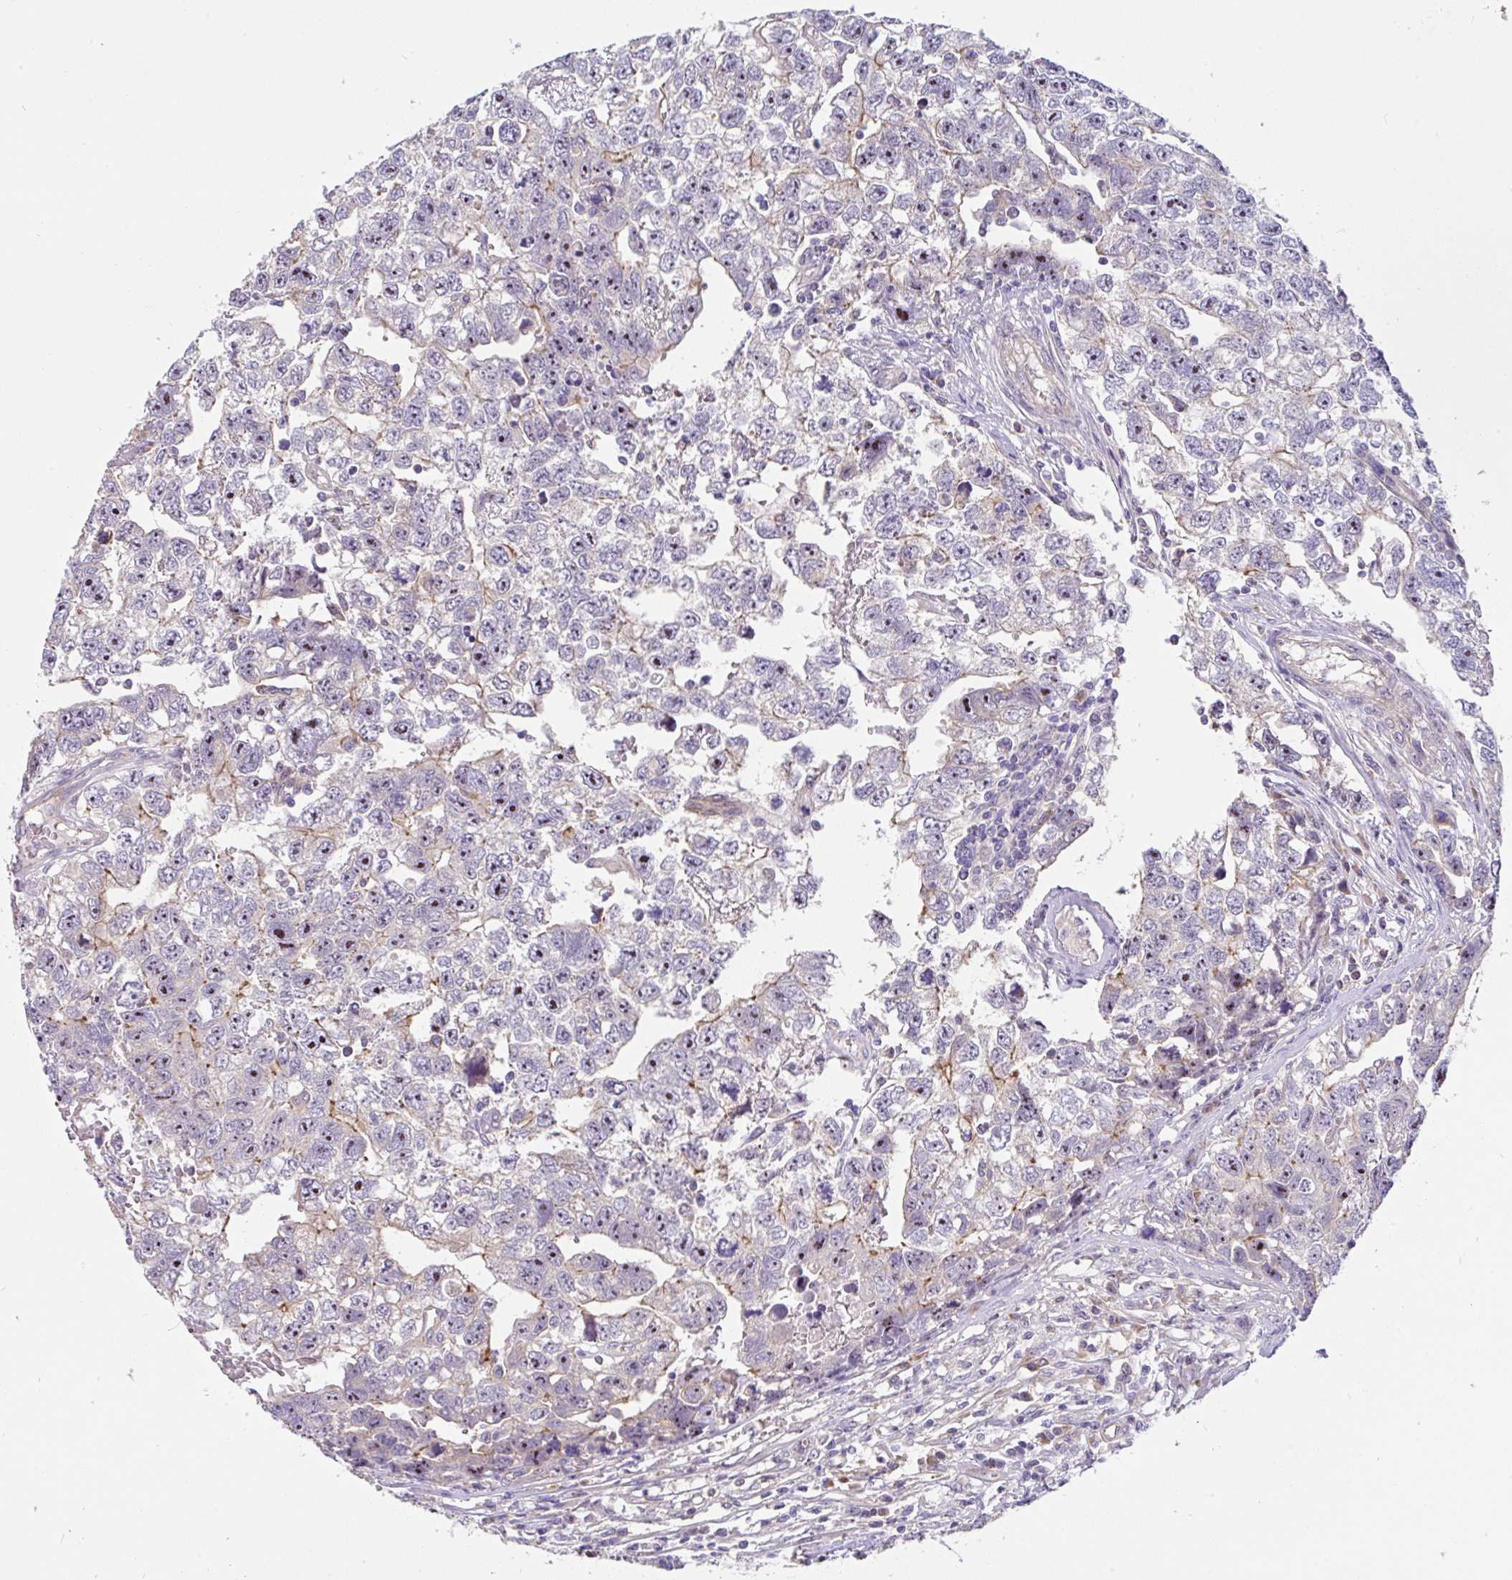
{"staining": {"intensity": "weak", "quantity": "25%-75%", "location": "cytoplasmic/membranous"}, "tissue": "testis cancer", "cell_type": "Tumor cells", "image_type": "cancer", "snomed": [{"axis": "morphology", "description": "Carcinoma, Embryonal, NOS"}, {"axis": "topography", "description": "Testis"}], "caption": "Immunohistochemical staining of human testis cancer (embryonal carcinoma) reveals low levels of weak cytoplasmic/membranous protein positivity in about 25%-75% of tumor cells.", "gene": "LRRC26", "patient": {"sex": "male", "age": 22}}